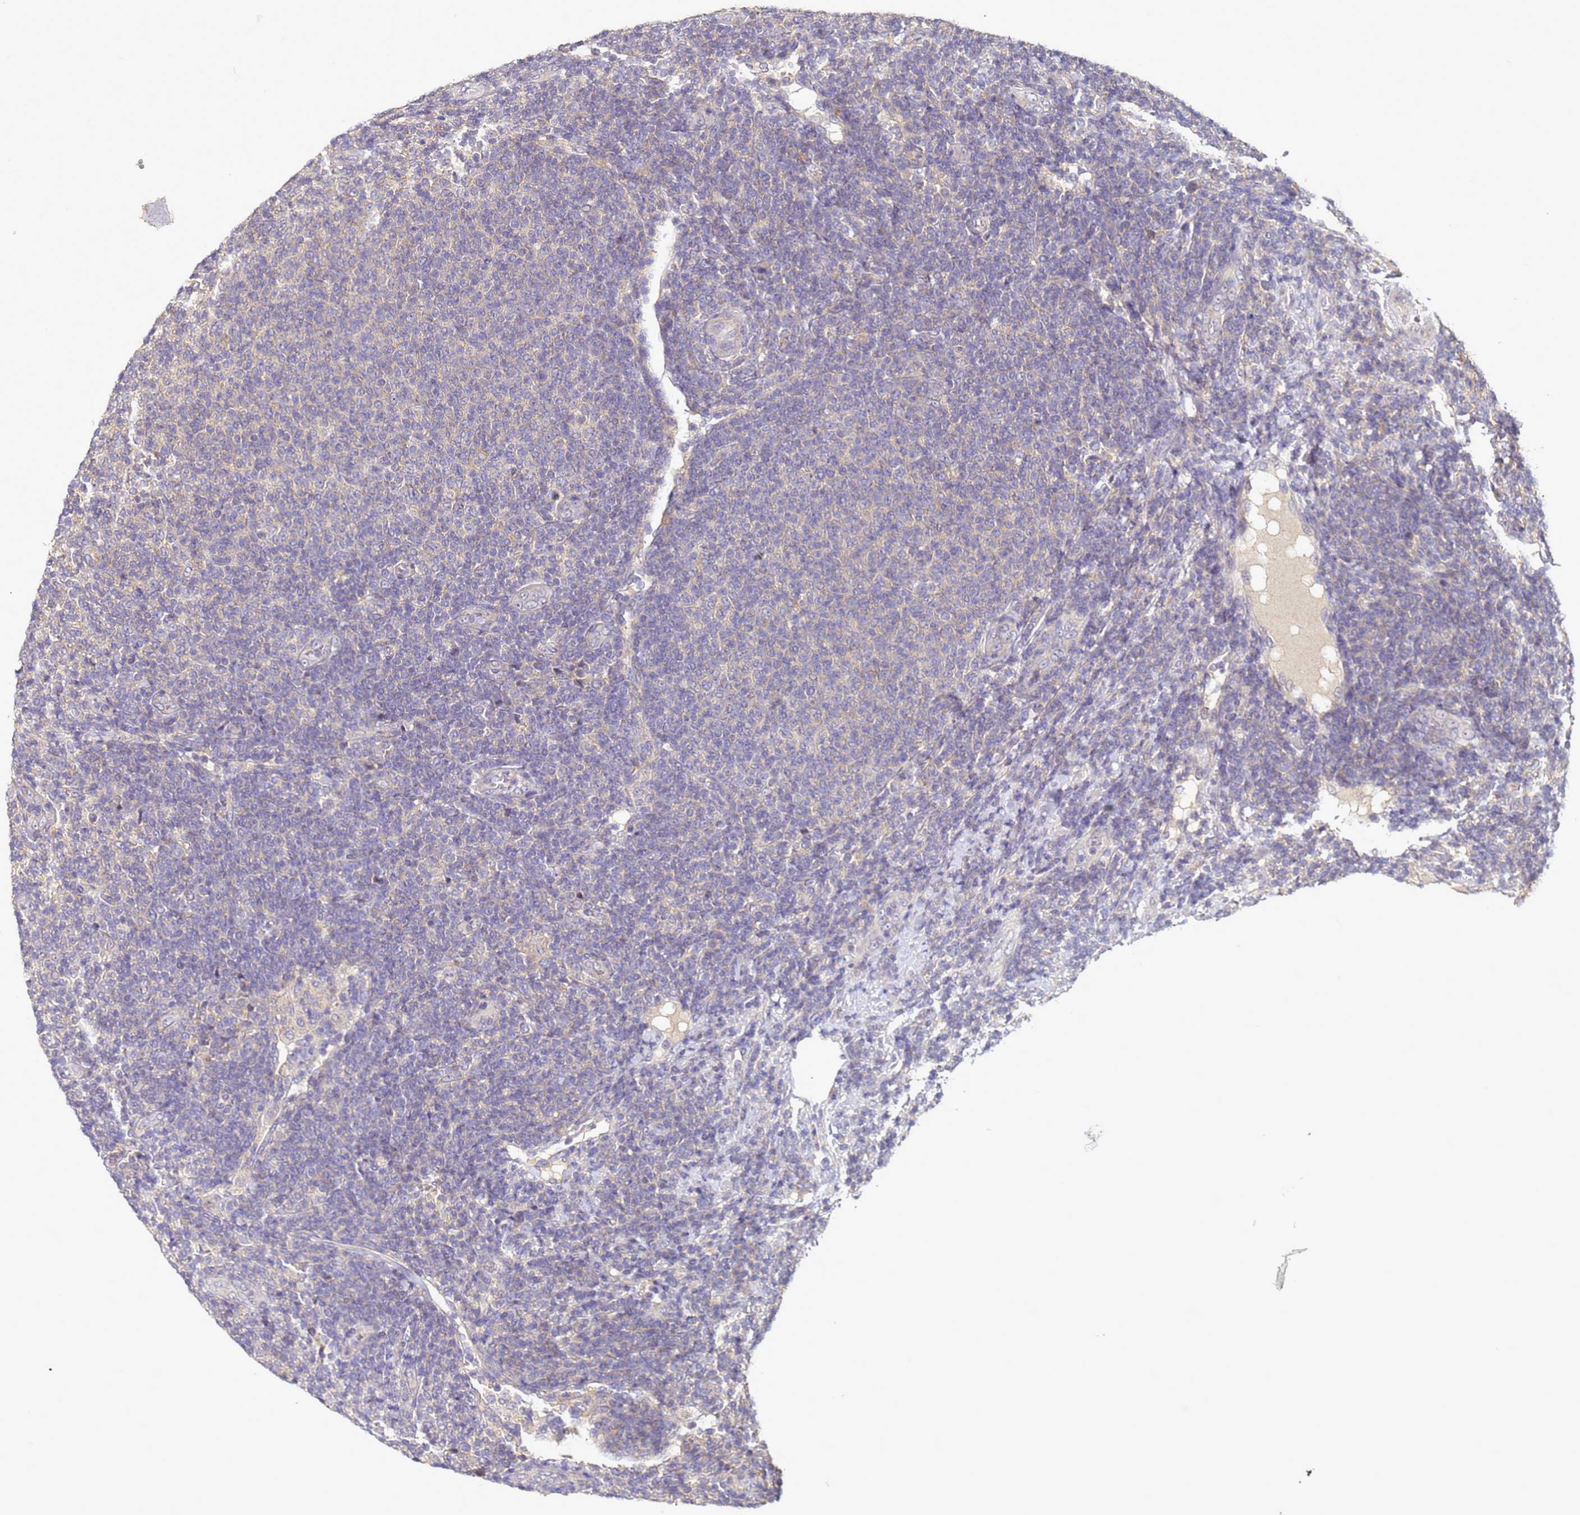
{"staining": {"intensity": "negative", "quantity": "none", "location": "none"}, "tissue": "lymphoma", "cell_type": "Tumor cells", "image_type": "cancer", "snomed": [{"axis": "morphology", "description": "Malignant lymphoma, non-Hodgkin's type, Low grade"}, {"axis": "topography", "description": "Lymph node"}], "caption": "IHC of malignant lymphoma, non-Hodgkin's type (low-grade) reveals no staining in tumor cells. (DAB (3,3'-diaminobenzidine) immunohistochemistry visualized using brightfield microscopy, high magnification).", "gene": "ANKRD17", "patient": {"sex": "male", "age": 66}}